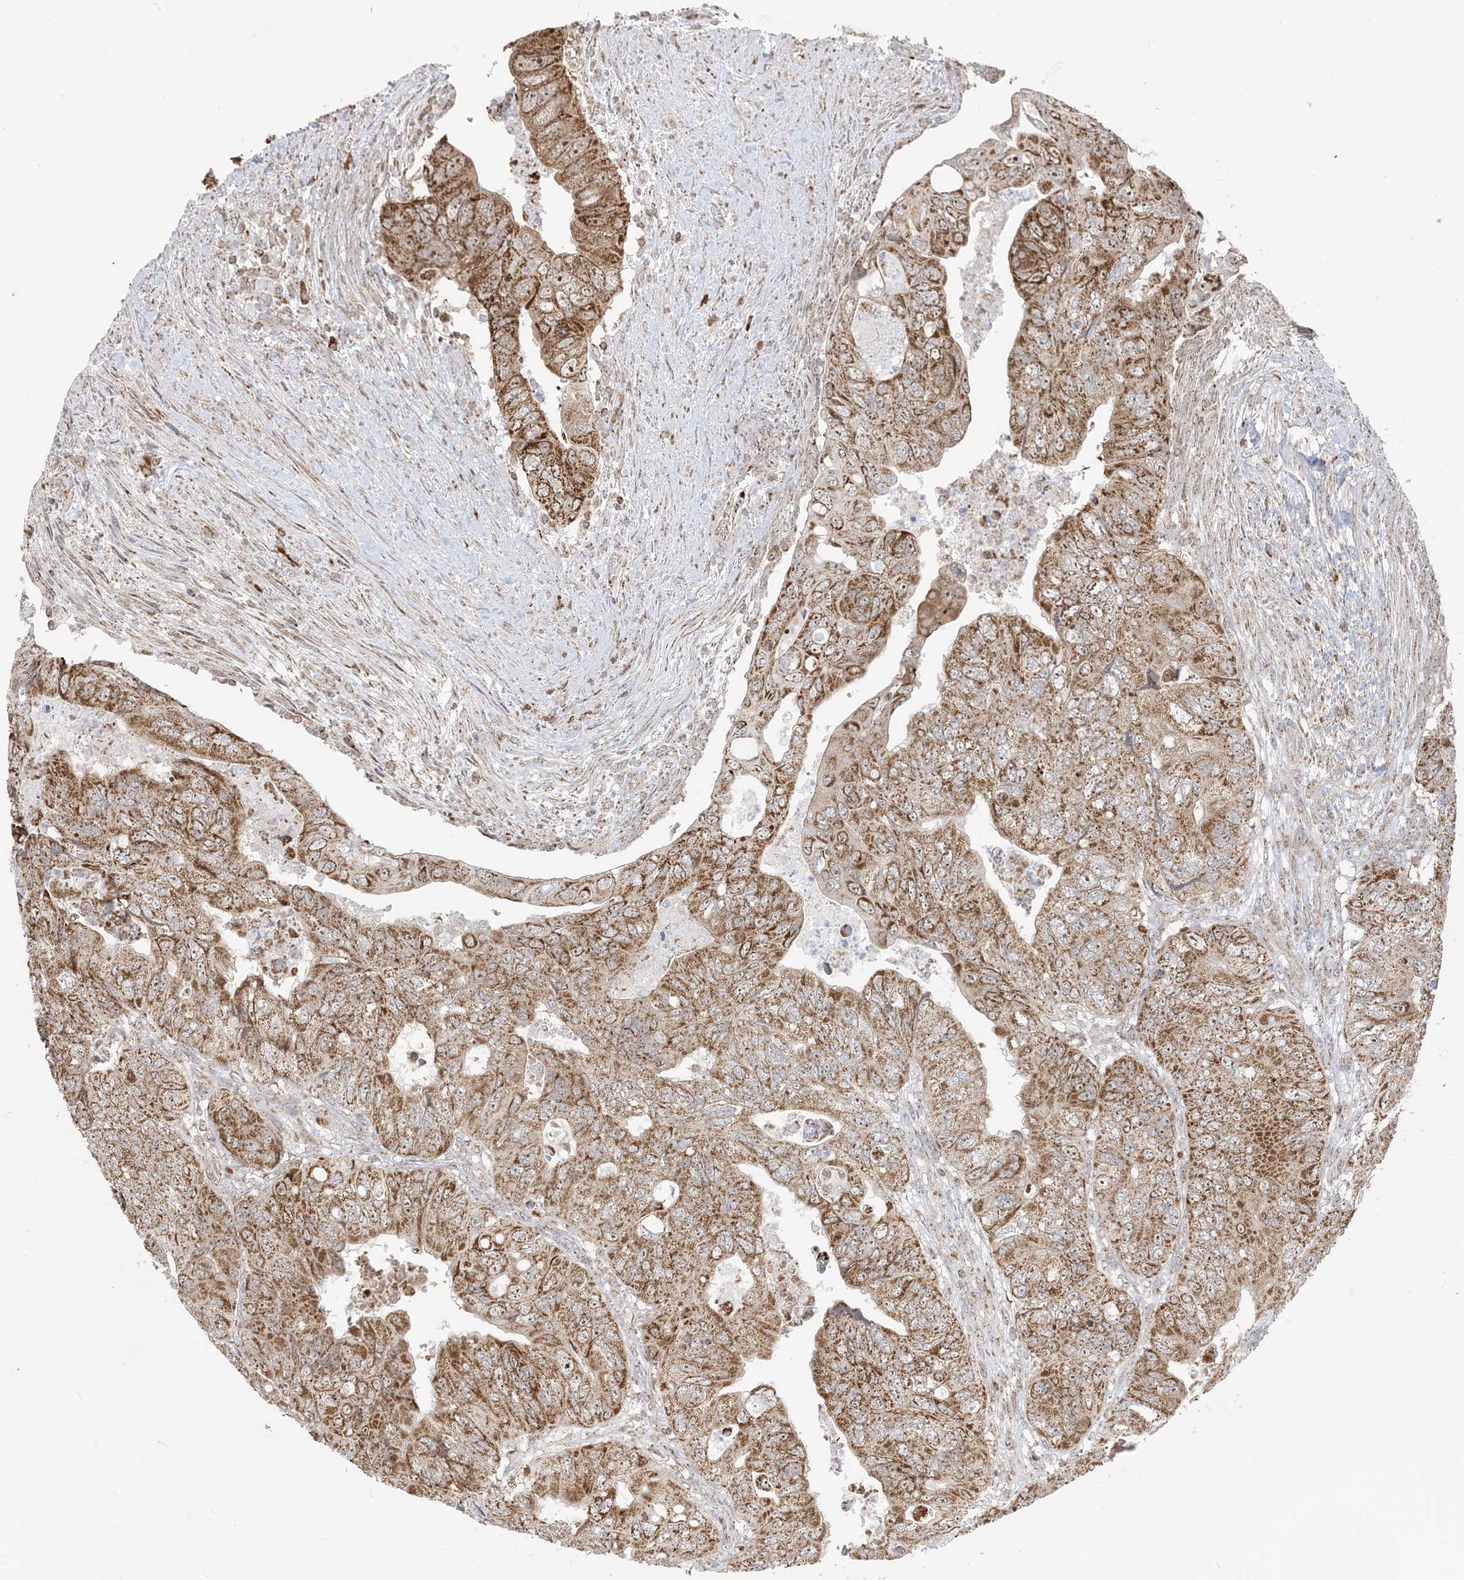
{"staining": {"intensity": "moderate", "quantity": ">75%", "location": "cytoplasmic/membranous,nuclear"}, "tissue": "colorectal cancer", "cell_type": "Tumor cells", "image_type": "cancer", "snomed": [{"axis": "morphology", "description": "Adenocarcinoma, NOS"}, {"axis": "topography", "description": "Rectum"}], "caption": "Colorectal cancer (adenocarcinoma) was stained to show a protein in brown. There is medium levels of moderate cytoplasmic/membranous and nuclear expression in approximately >75% of tumor cells.", "gene": "MAPKBP1", "patient": {"sex": "male", "age": 63}}